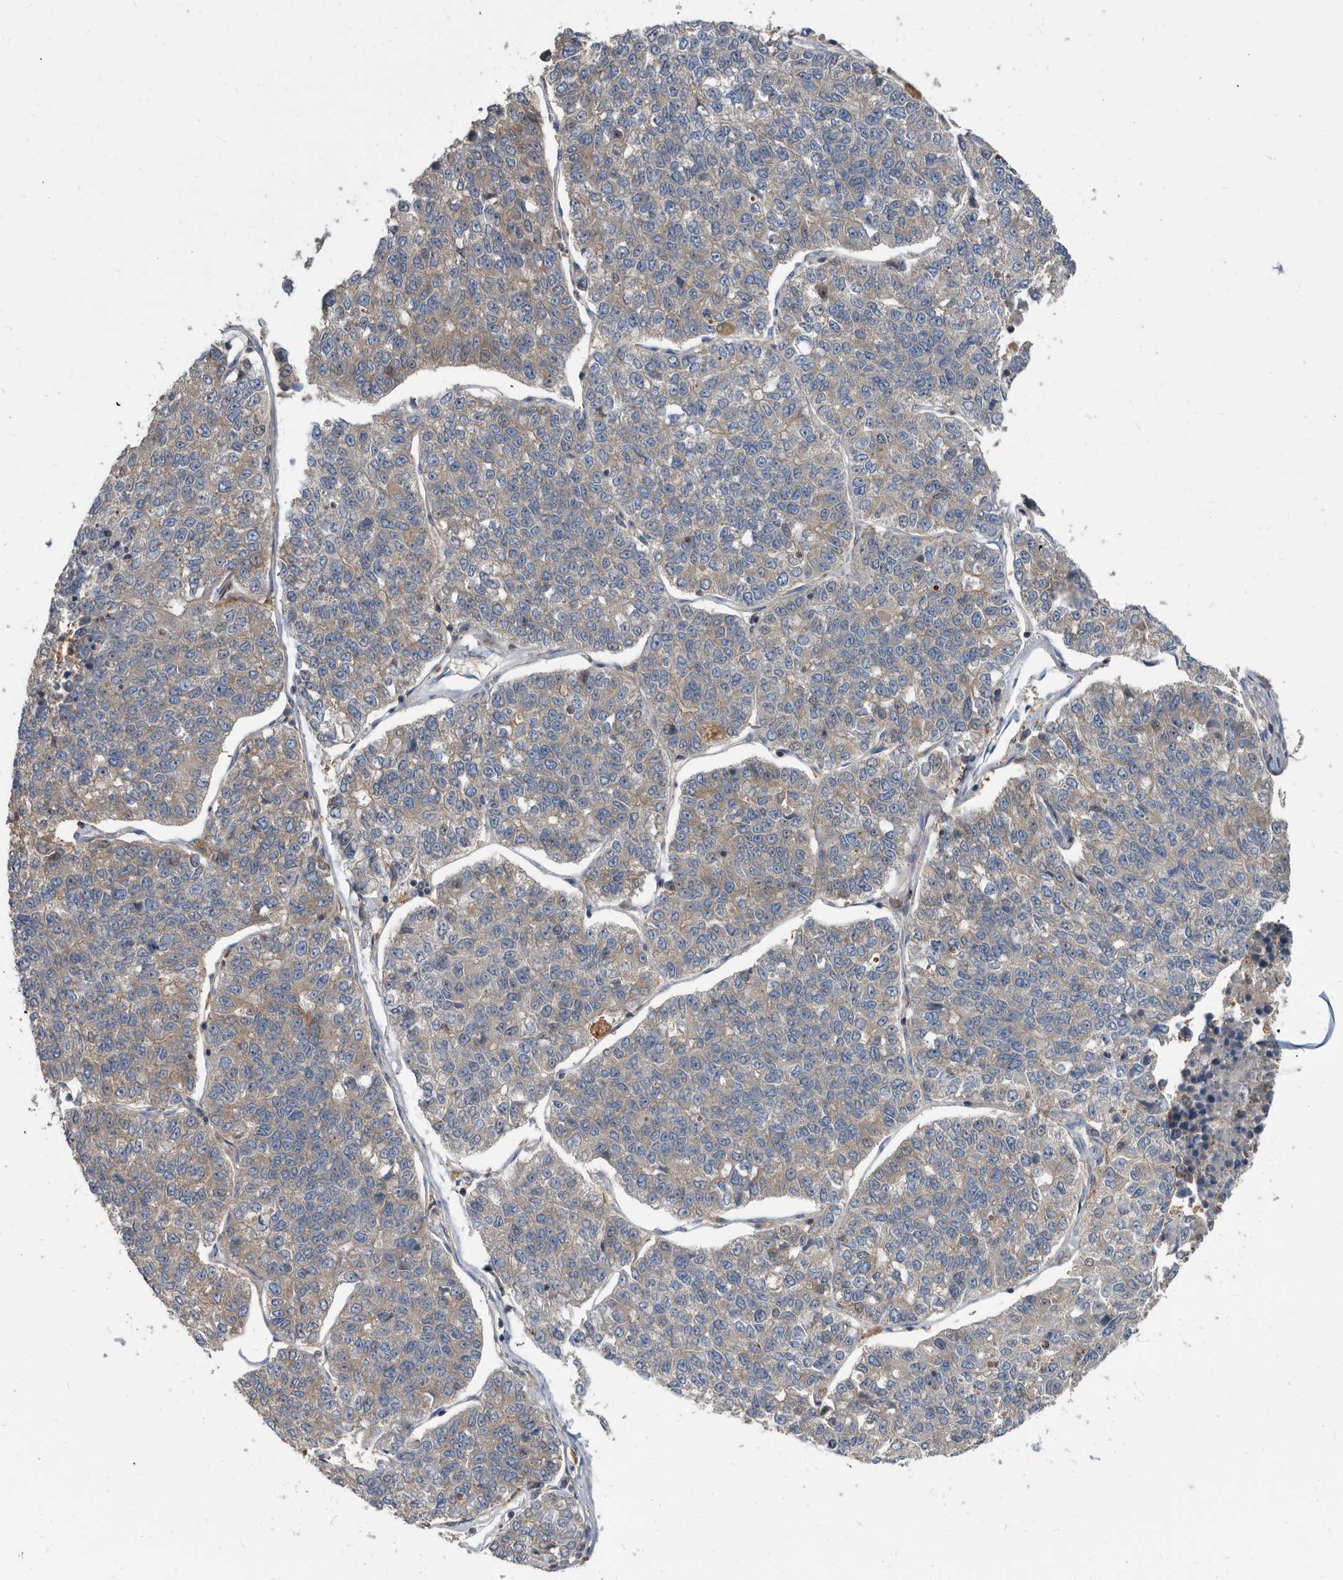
{"staining": {"intensity": "negative", "quantity": "none", "location": "none"}, "tissue": "lung cancer", "cell_type": "Tumor cells", "image_type": "cancer", "snomed": [{"axis": "morphology", "description": "Adenocarcinoma, NOS"}, {"axis": "topography", "description": "Lung"}], "caption": "A micrograph of lung cancer (adenocarcinoma) stained for a protein displays no brown staining in tumor cells.", "gene": "APEH", "patient": {"sex": "male", "age": 49}}